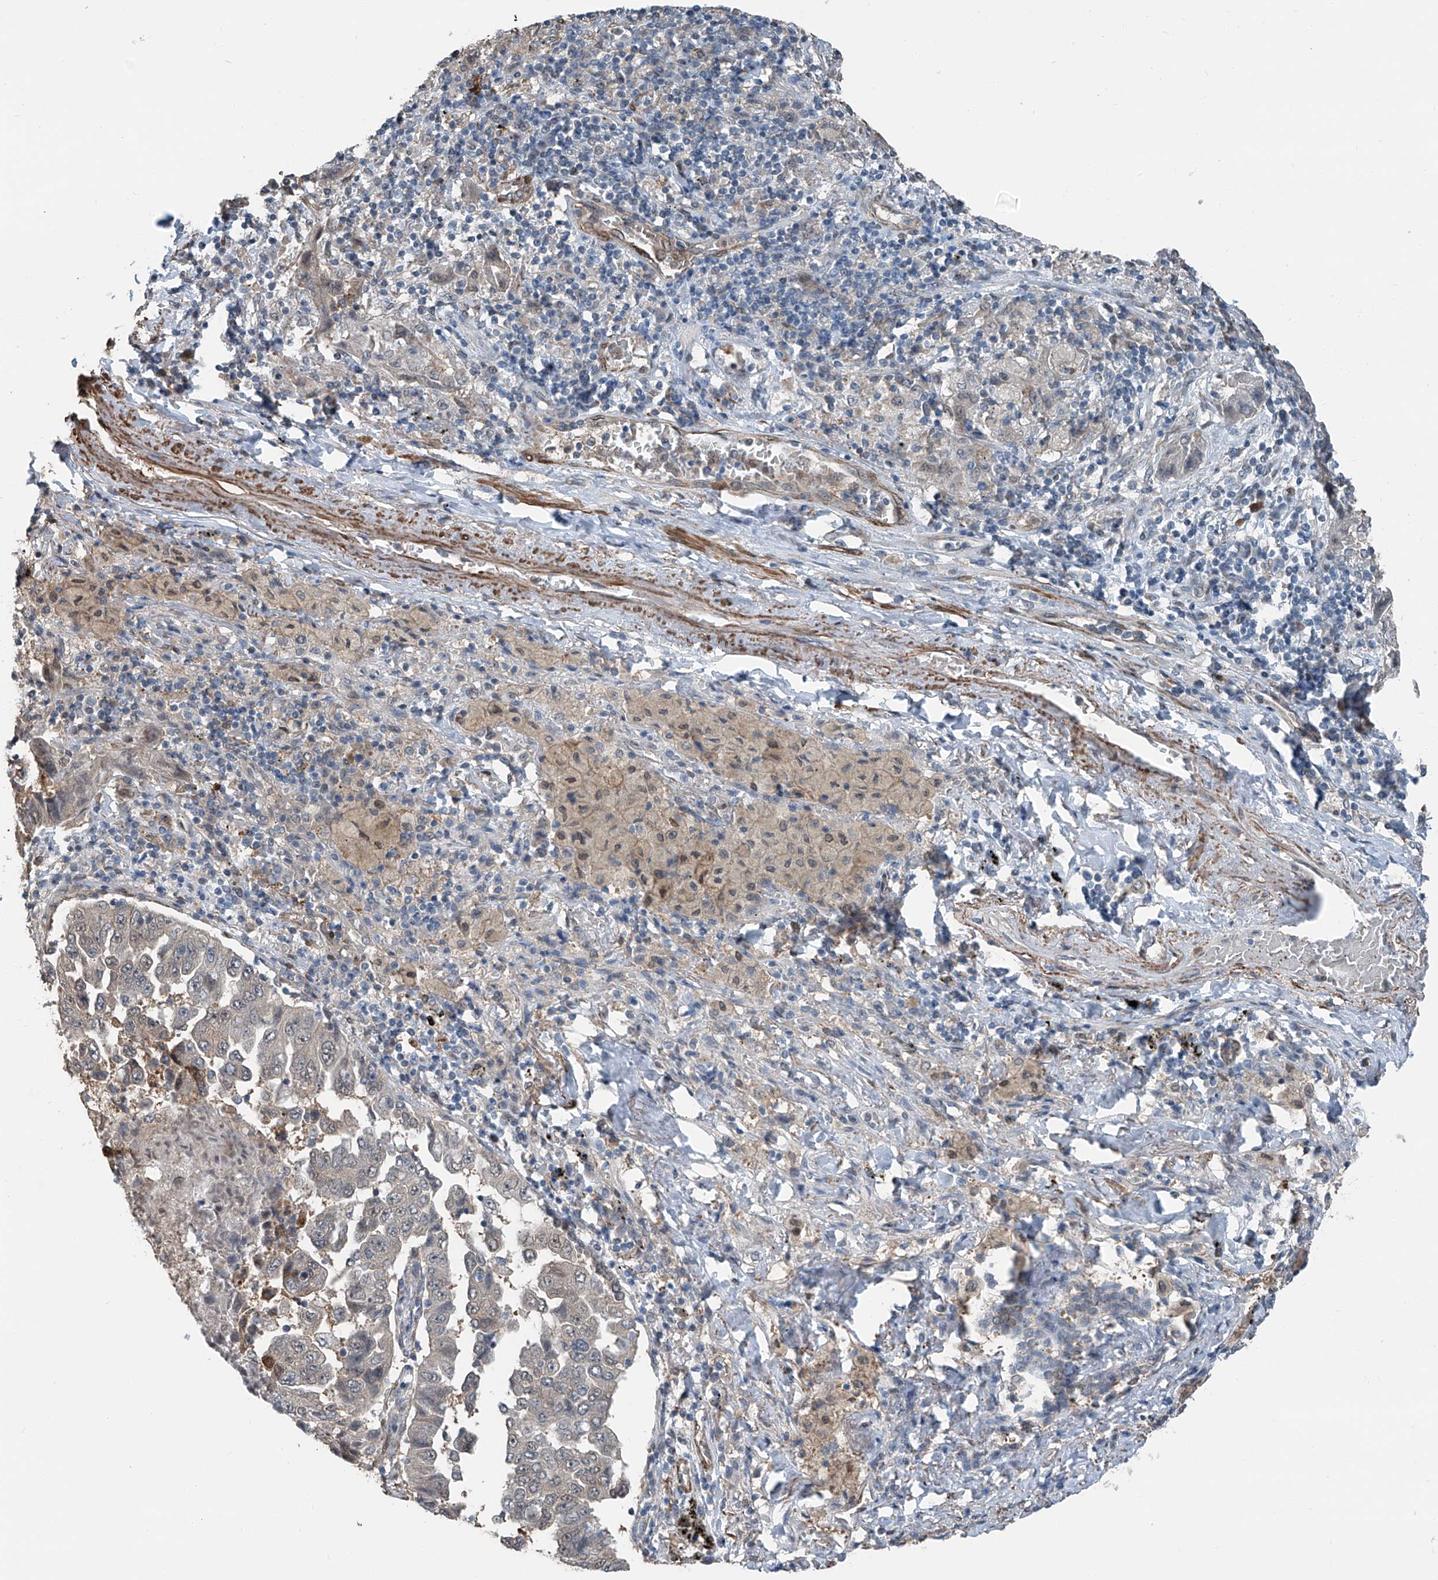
{"staining": {"intensity": "negative", "quantity": "none", "location": "none"}, "tissue": "lung cancer", "cell_type": "Tumor cells", "image_type": "cancer", "snomed": [{"axis": "morphology", "description": "Adenocarcinoma, NOS"}, {"axis": "topography", "description": "Lung"}], "caption": "Immunohistochemistry micrograph of neoplastic tissue: human lung cancer (adenocarcinoma) stained with DAB (3,3'-diaminobenzidine) exhibits no significant protein staining in tumor cells.", "gene": "HSPA6", "patient": {"sex": "female", "age": 51}}